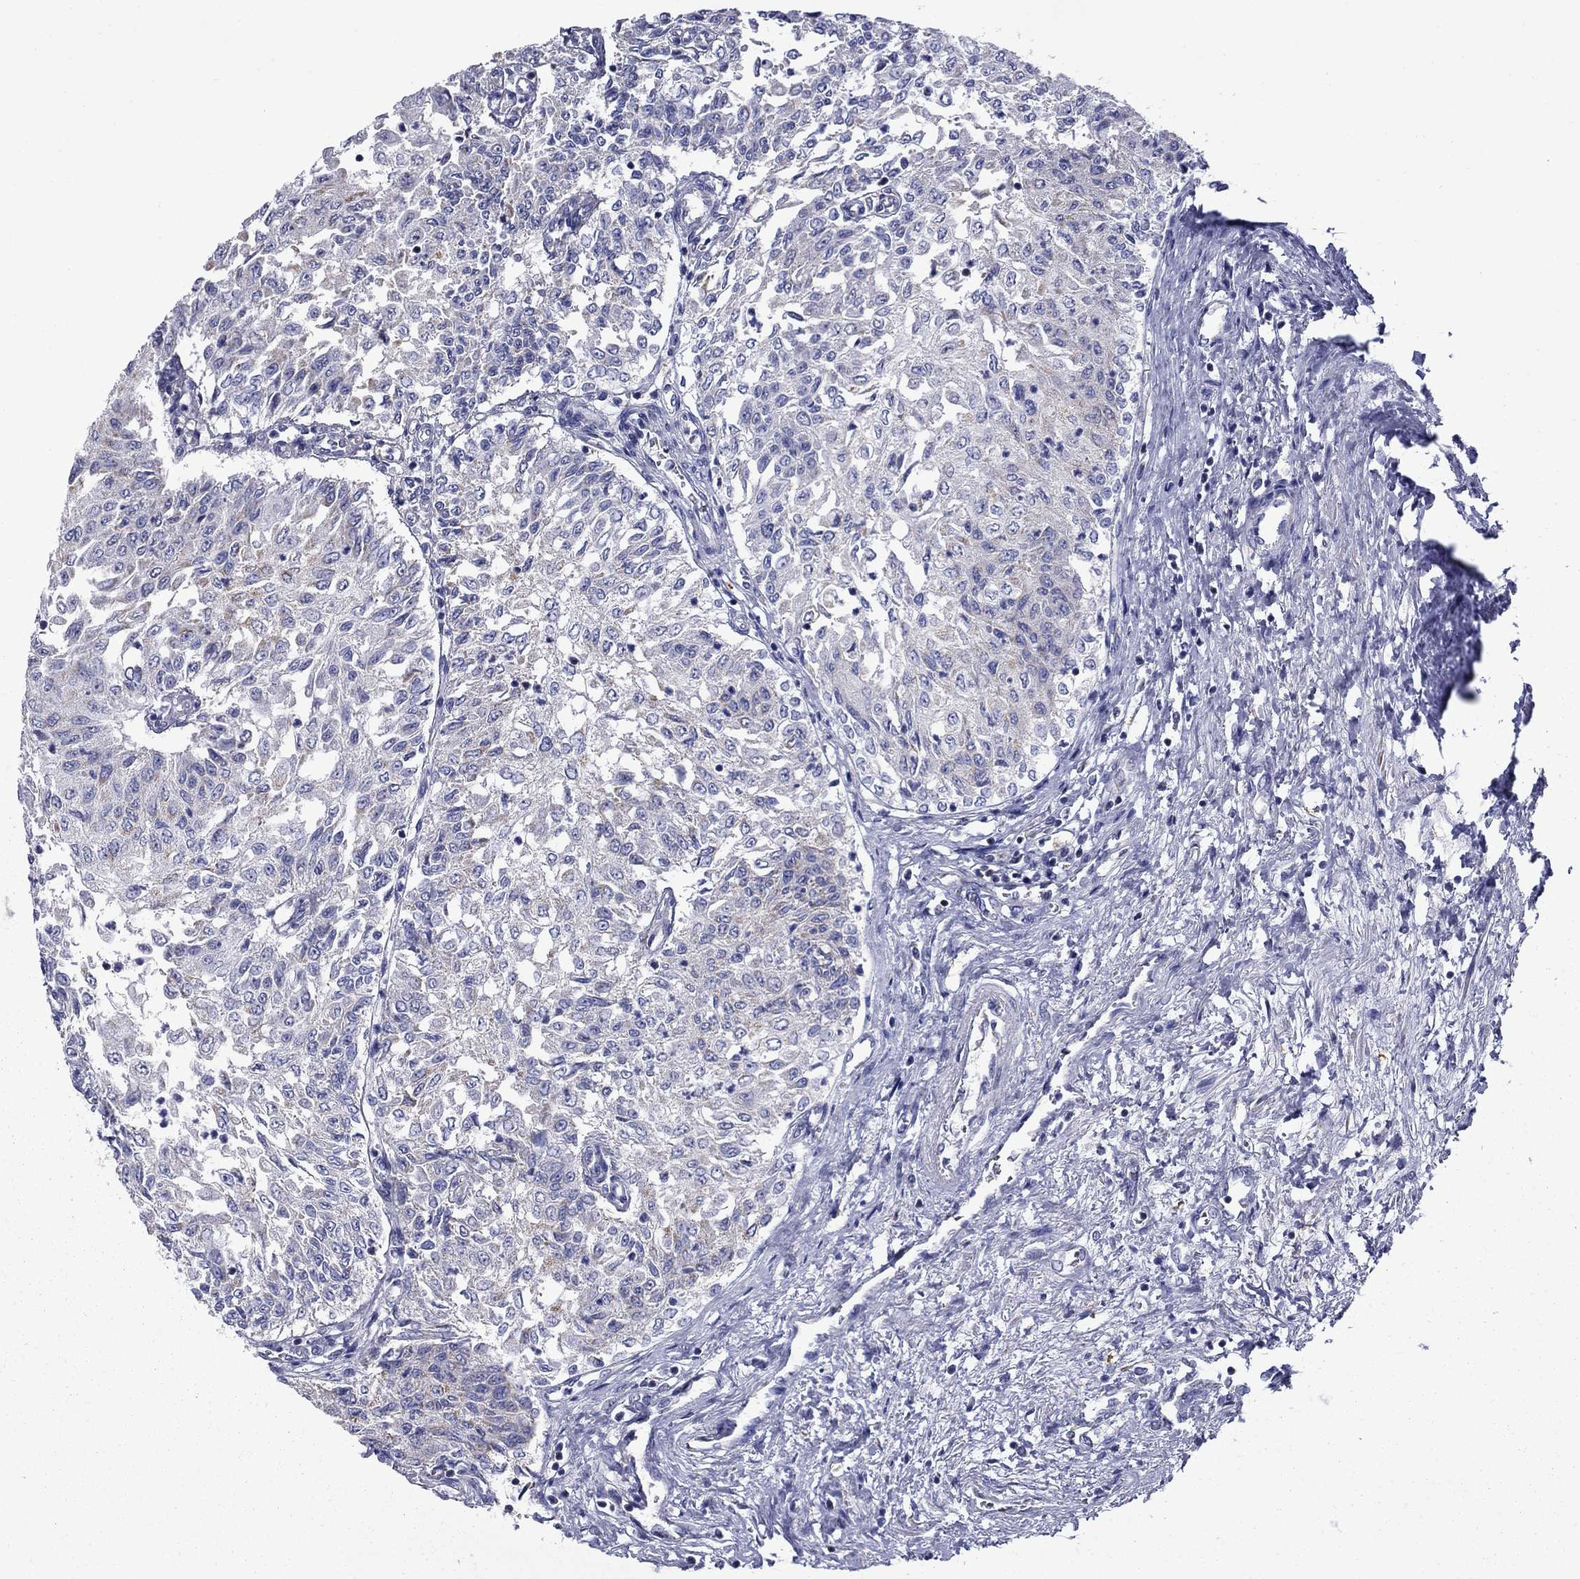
{"staining": {"intensity": "moderate", "quantity": "<25%", "location": "cytoplasmic/membranous"}, "tissue": "urothelial cancer", "cell_type": "Tumor cells", "image_type": "cancer", "snomed": [{"axis": "morphology", "description": "Urothelial carcinoma, Low grade"}, {"axis": "topography", "description": "Urinary bladder"}], "caption": "This micrograph shows immunohistochemistry staining of human urothelial carcinoma (low-grade), with low moderate cytoplasmic/membranous positivity in about <25% of tumor cells.", "gene": "ACADSB", "patient": {"sex": "male", "age": 78}}